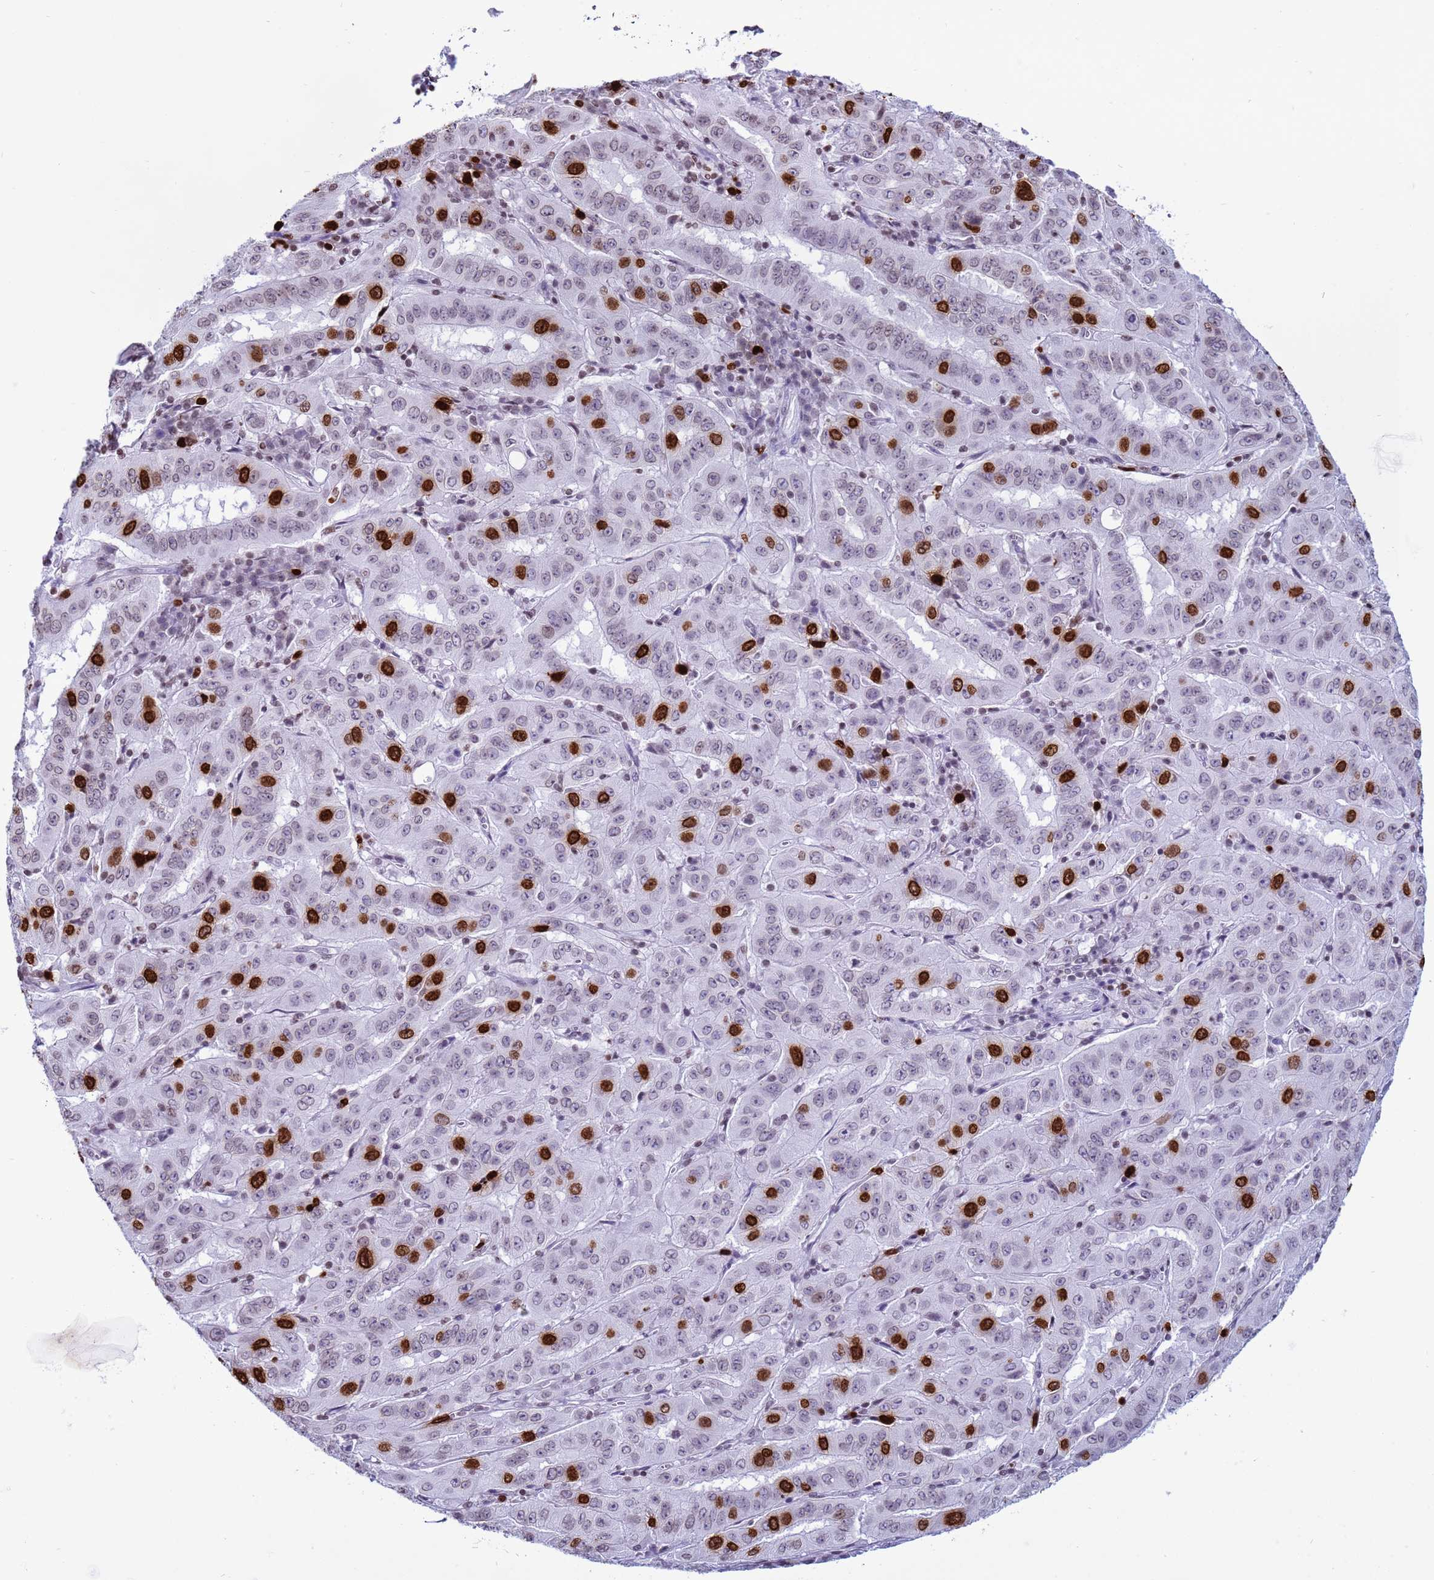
{"staining": {"intensity": "strong", "quantity": "<25%", "location": "nuclear"}, "tissue": "pancreatic cancer", "cell_type": "Tumor cells", "image_type": "cancer", "snomed": [{"axis": "morphology", "description": "Adenocarcinoma, NOS"}, {"axis": "topography", "description": "Pancreas"}], "caption": "The image demonstrates staining of pancreatic cancer (adenocarcinoma), revealing strong nuclear protein staining (brown color) within tumor cells.", "gene": "H4C8", "patient": {"sex": "male", "age": 63}}